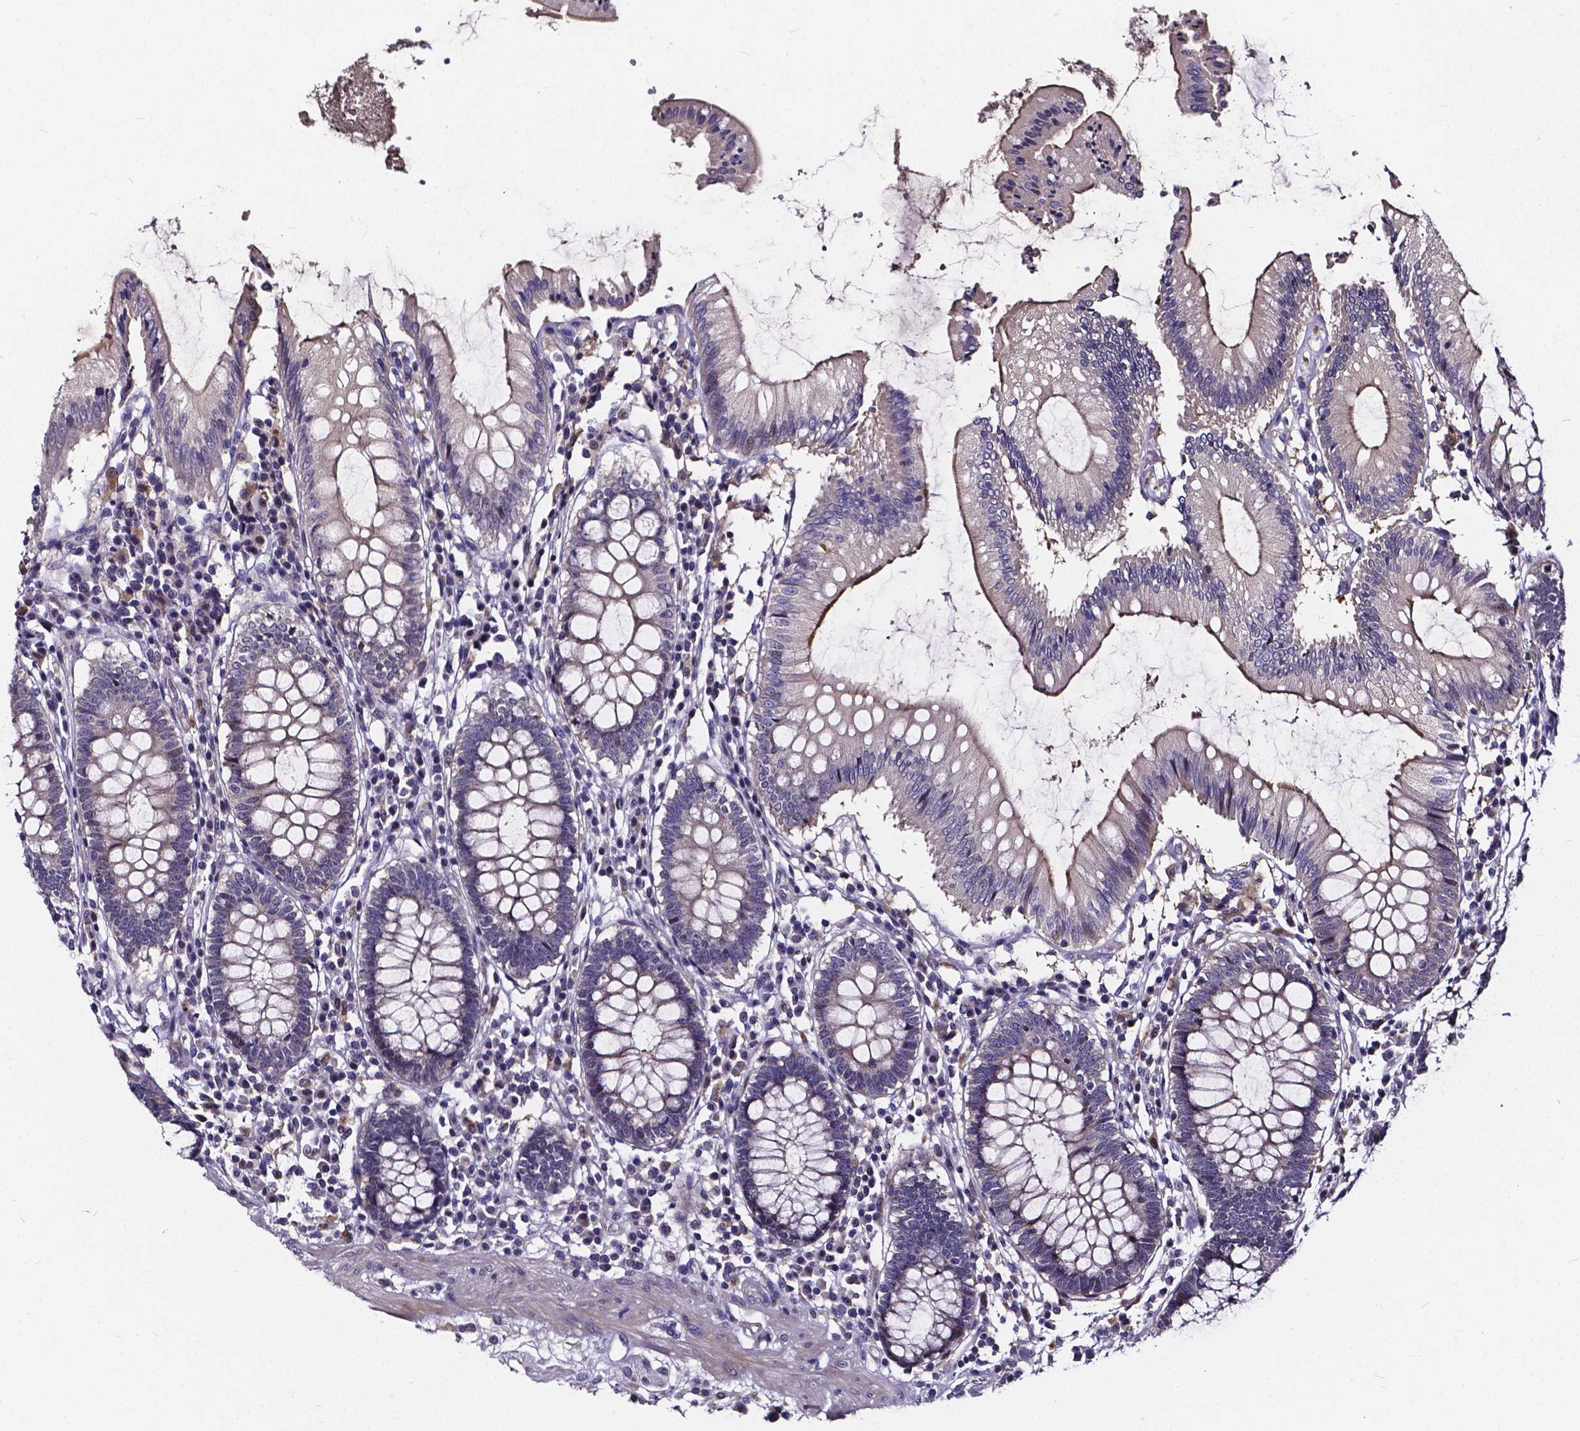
{"staining": {"intensity": "negative", "quantity": "none", "location": "none"}, "tissue": "colon", "cell_type": "Endothelial cells", "image_type": "normal", "snomed": [{"axis": "morphology", "description": "Normal tissue, NOS"}, {"axis": "morphology", "description": "Adenocarcinoma, NOS"}, {"axis": "topography", "description": "Colon"}], "caption": "DAB (3,3'-diaminobenzidine) immunohistochemical staining of unremarkable human colon demonstrates no significant expression in endothelial cells.", "gene": "SOWAHA", "patient": {"sex": "male", "age": 83}}